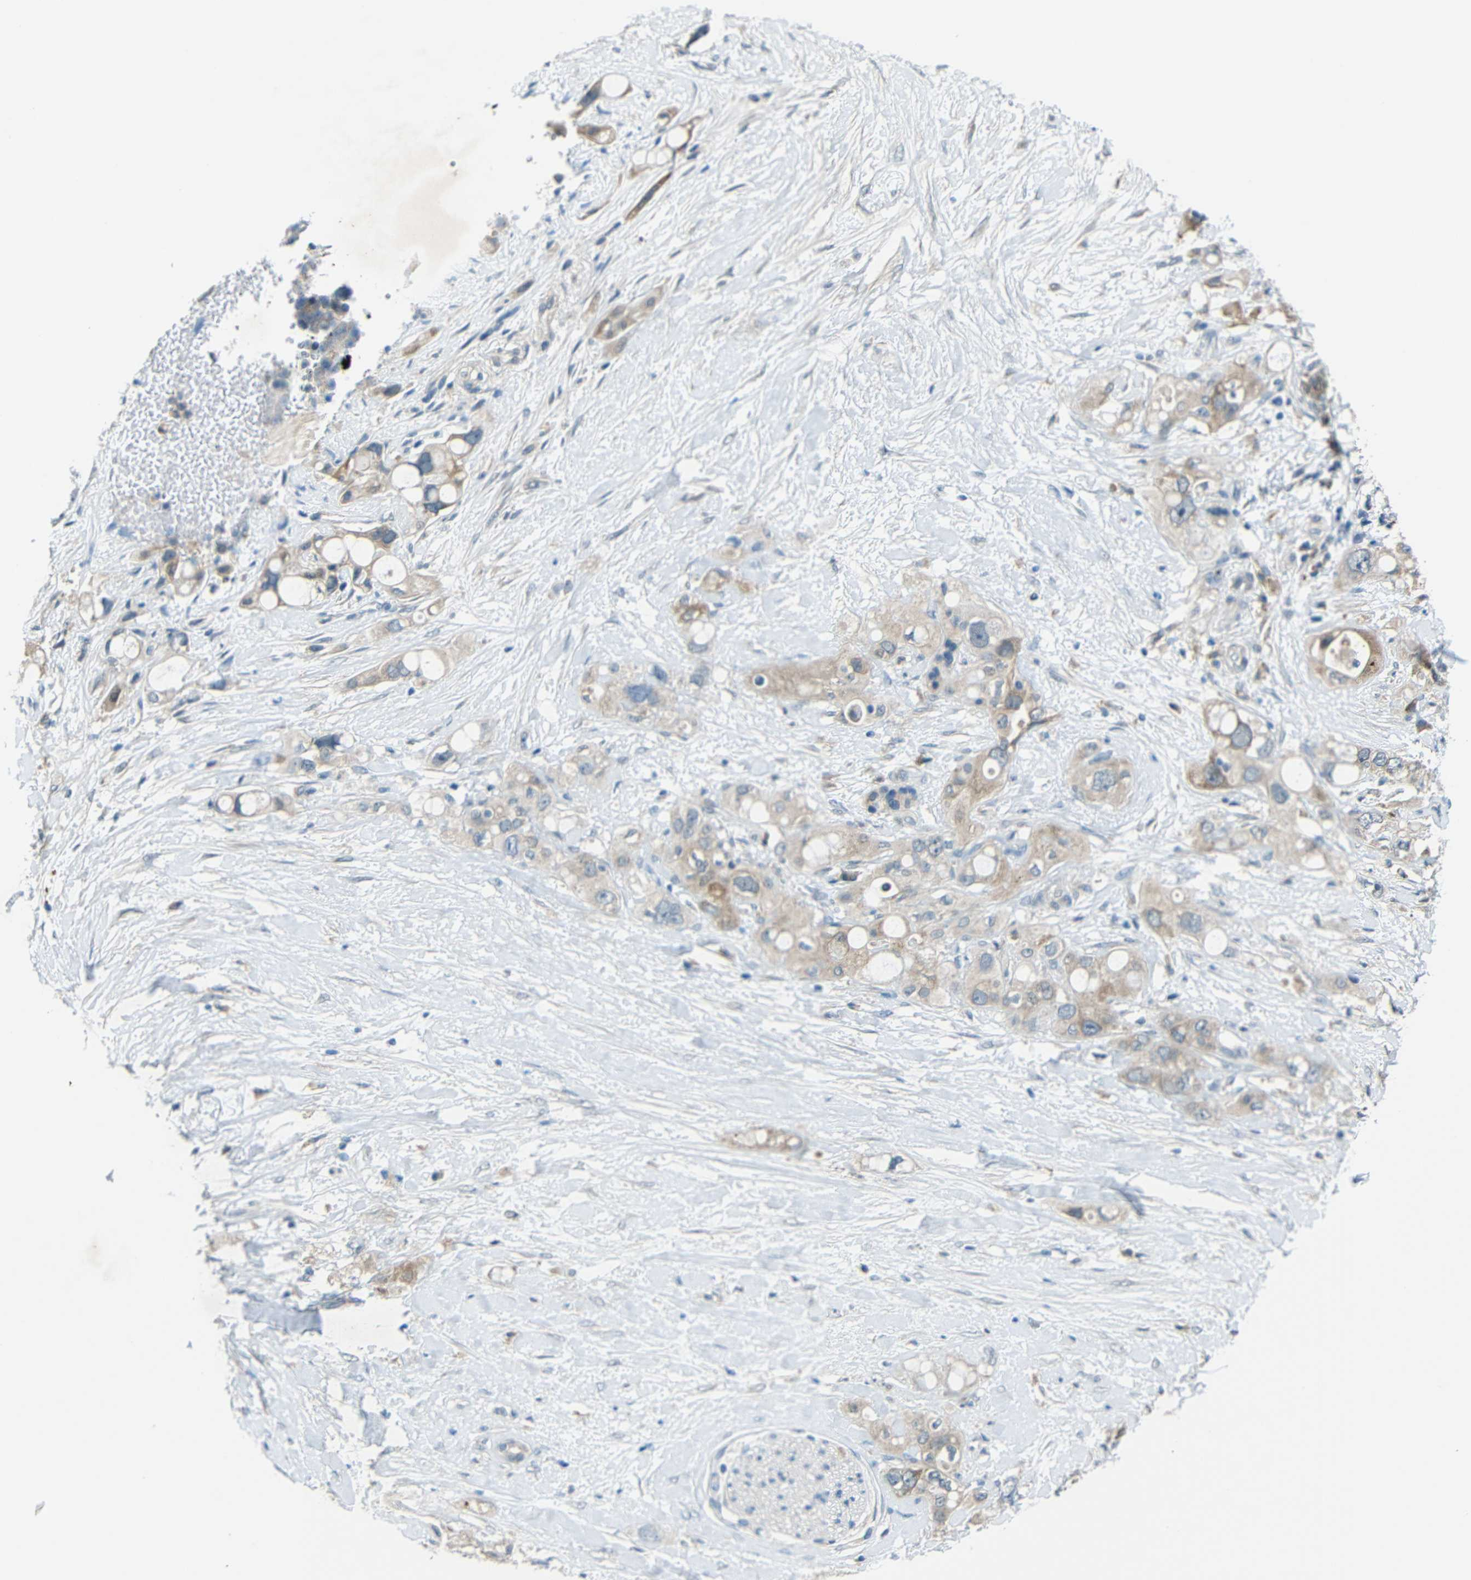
{"staining": {"intensity": "weak", "quantity": "25%-75%", "location": "cytoplasmic/membranous"}, "tissue": "pancreatic cancer", "cell_type": "Tumor cells", "image_type": "cancer", "snomed": [{"axis": "morphology", "description": "Adenocarcinoma, NOS"}, {"axis": "topography", "description": "Pancreas"}], "caption": "IHC of human pancreatic adenocarcinoma demonstrates low levels of weak cytoplasmic/membranous staining in about 25%-75% of tumor cells.", "gene": "ANKRD22", "patient": {"sex": "female", "age": 56}}